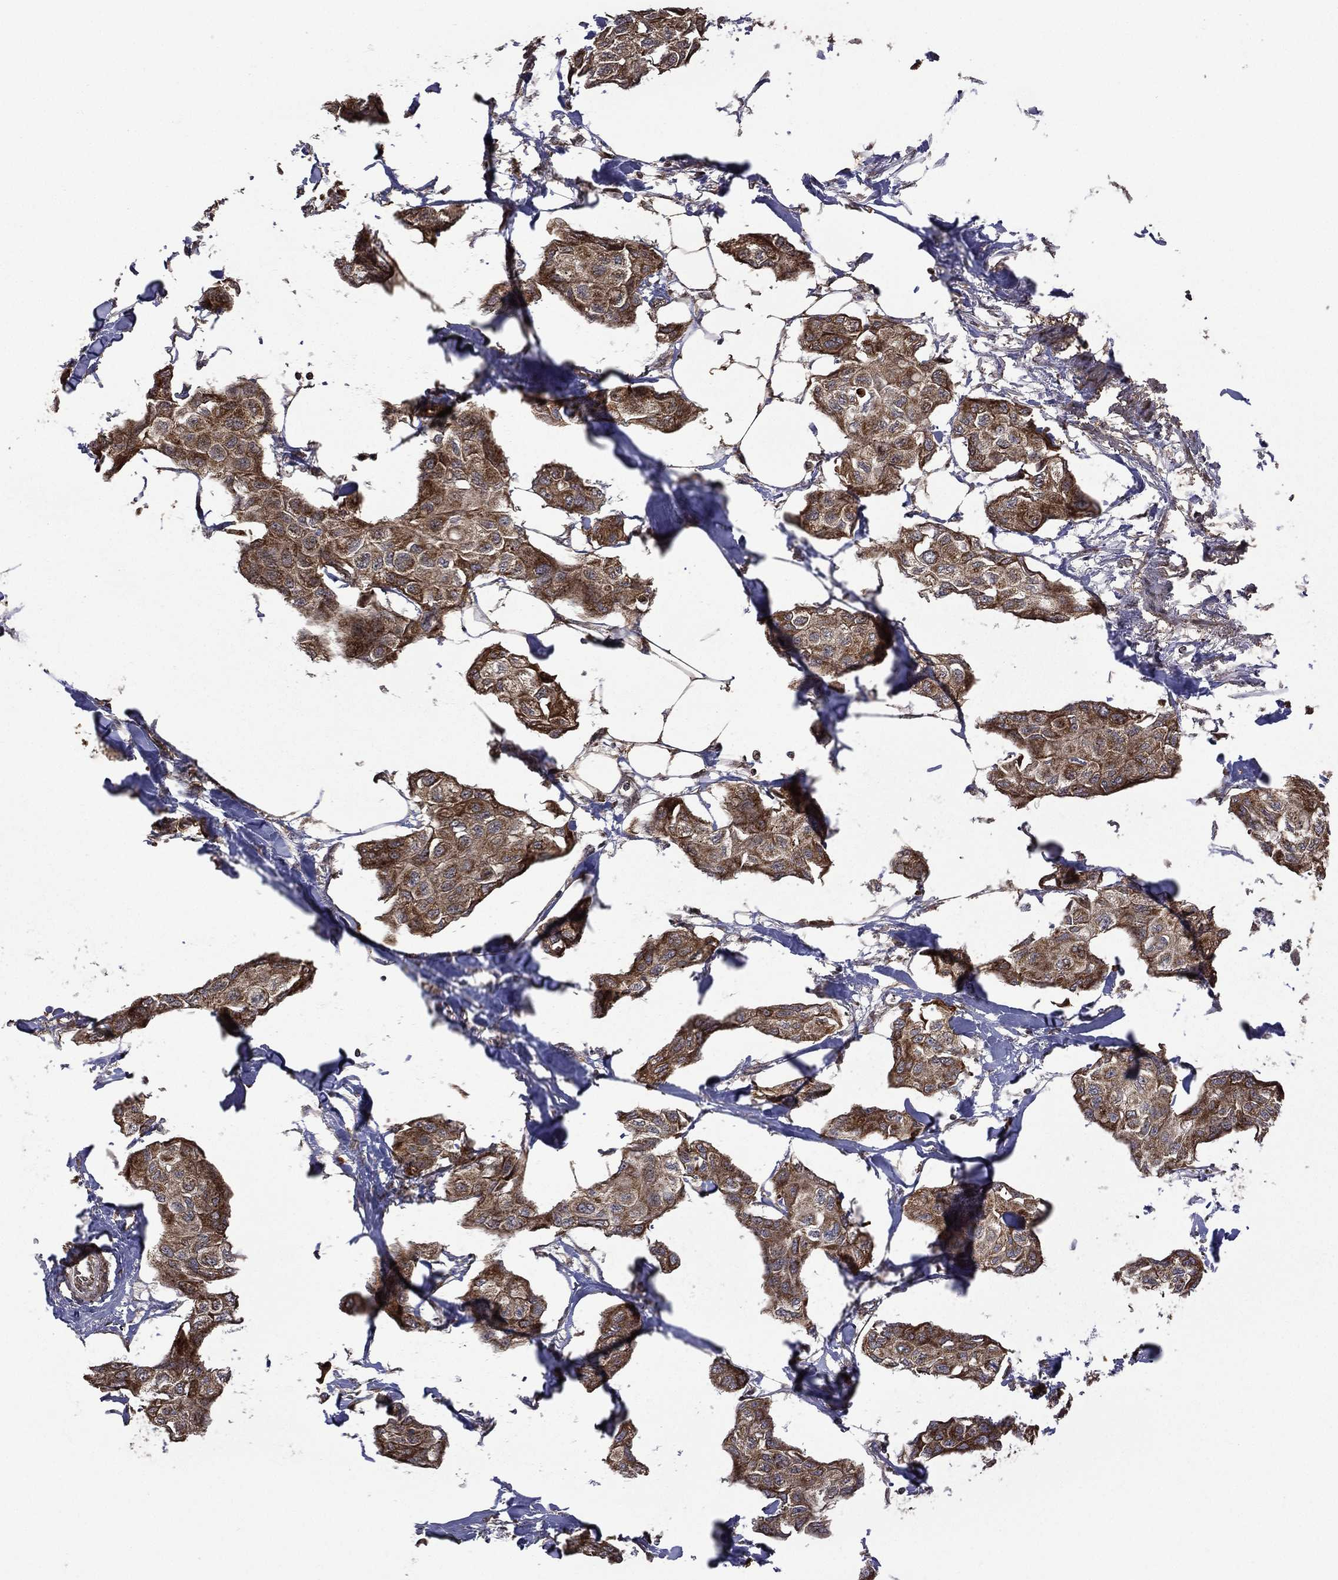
{"staining": {"intensity": "moderate", "quantity": ">75%", "location": "cytoplasmic/membranous"}, "tissue": "breast cancer", "cell_type": "Tumor cells", "image_type": "cancer", "snomed": [{"axis": "morphology", "description": "Duct carcinoma"}, {"axis": "topography", "description": "Breast"}], "caption": "A brown stain shows moderate cytoplasmic/membranous staining of a protein in breast cancer tumor cells. Immunohistochemistry stains the protein in brown and the nuclei are stained blue.", "gene": "GIMAP6", "patient": {"sex": "female", "age": 80}}